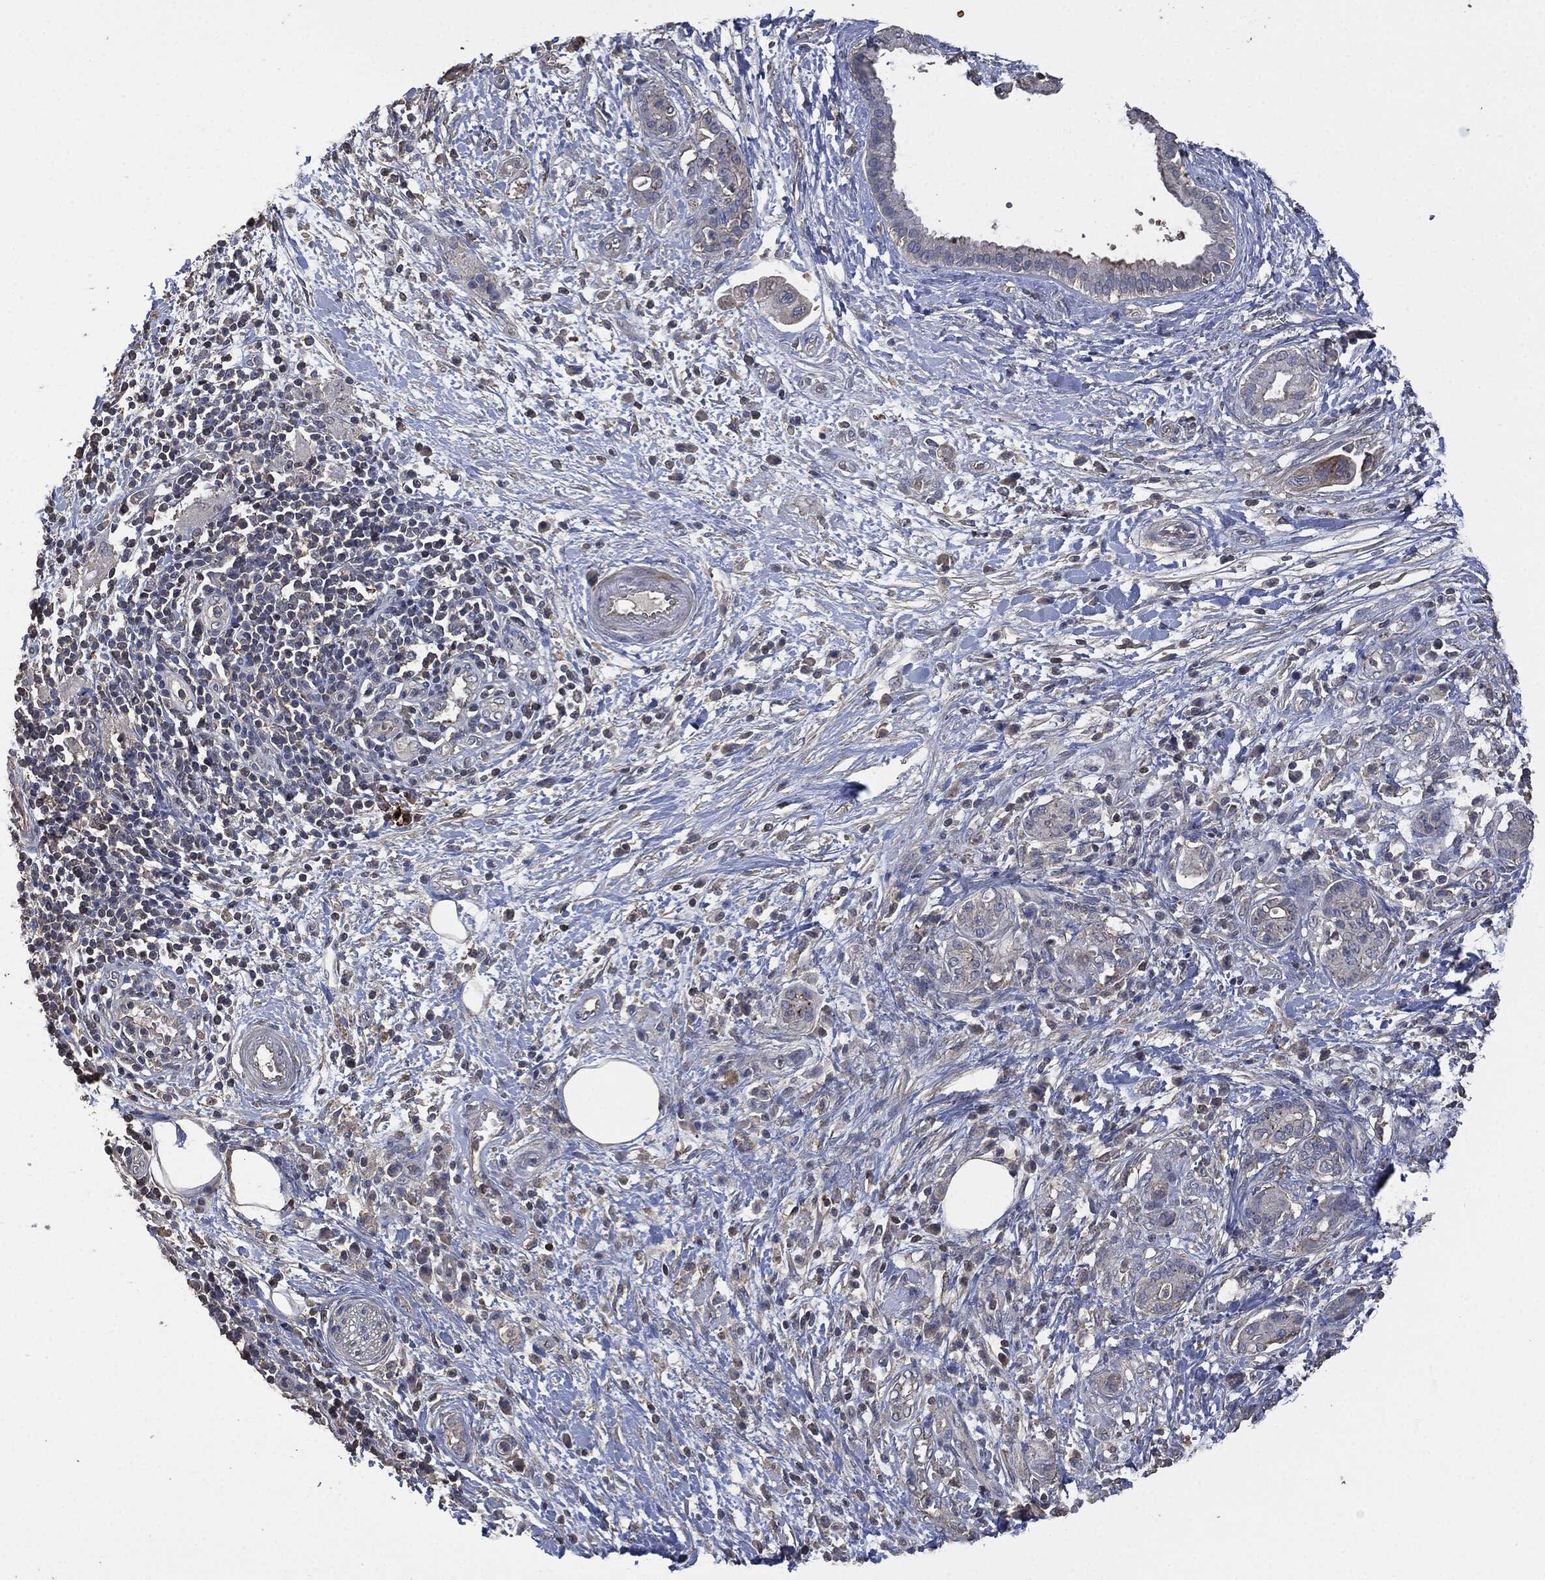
{"staining": {"intensity": "strong", "quantity": "<25%", "location": "cytoplasmic/membranous"}, "tissue": "pancreatic cancer", "cell_type": "Tumor cells", "image_type": "cancer", "snomed": [{"axis": "morphology", "description": "Adenocarcinoma, NOS"}, {"axis": "topography", "description": "Pancreas"}], "caption": "This photomicrograph shows IHC staining of human pancreatic adenocarcinoma, with medium strong cytoplasmic/membranous expression in about <25% of tumor cells.", "gene": "MSLN", "patient": {"sex": "female", "age": 73}}